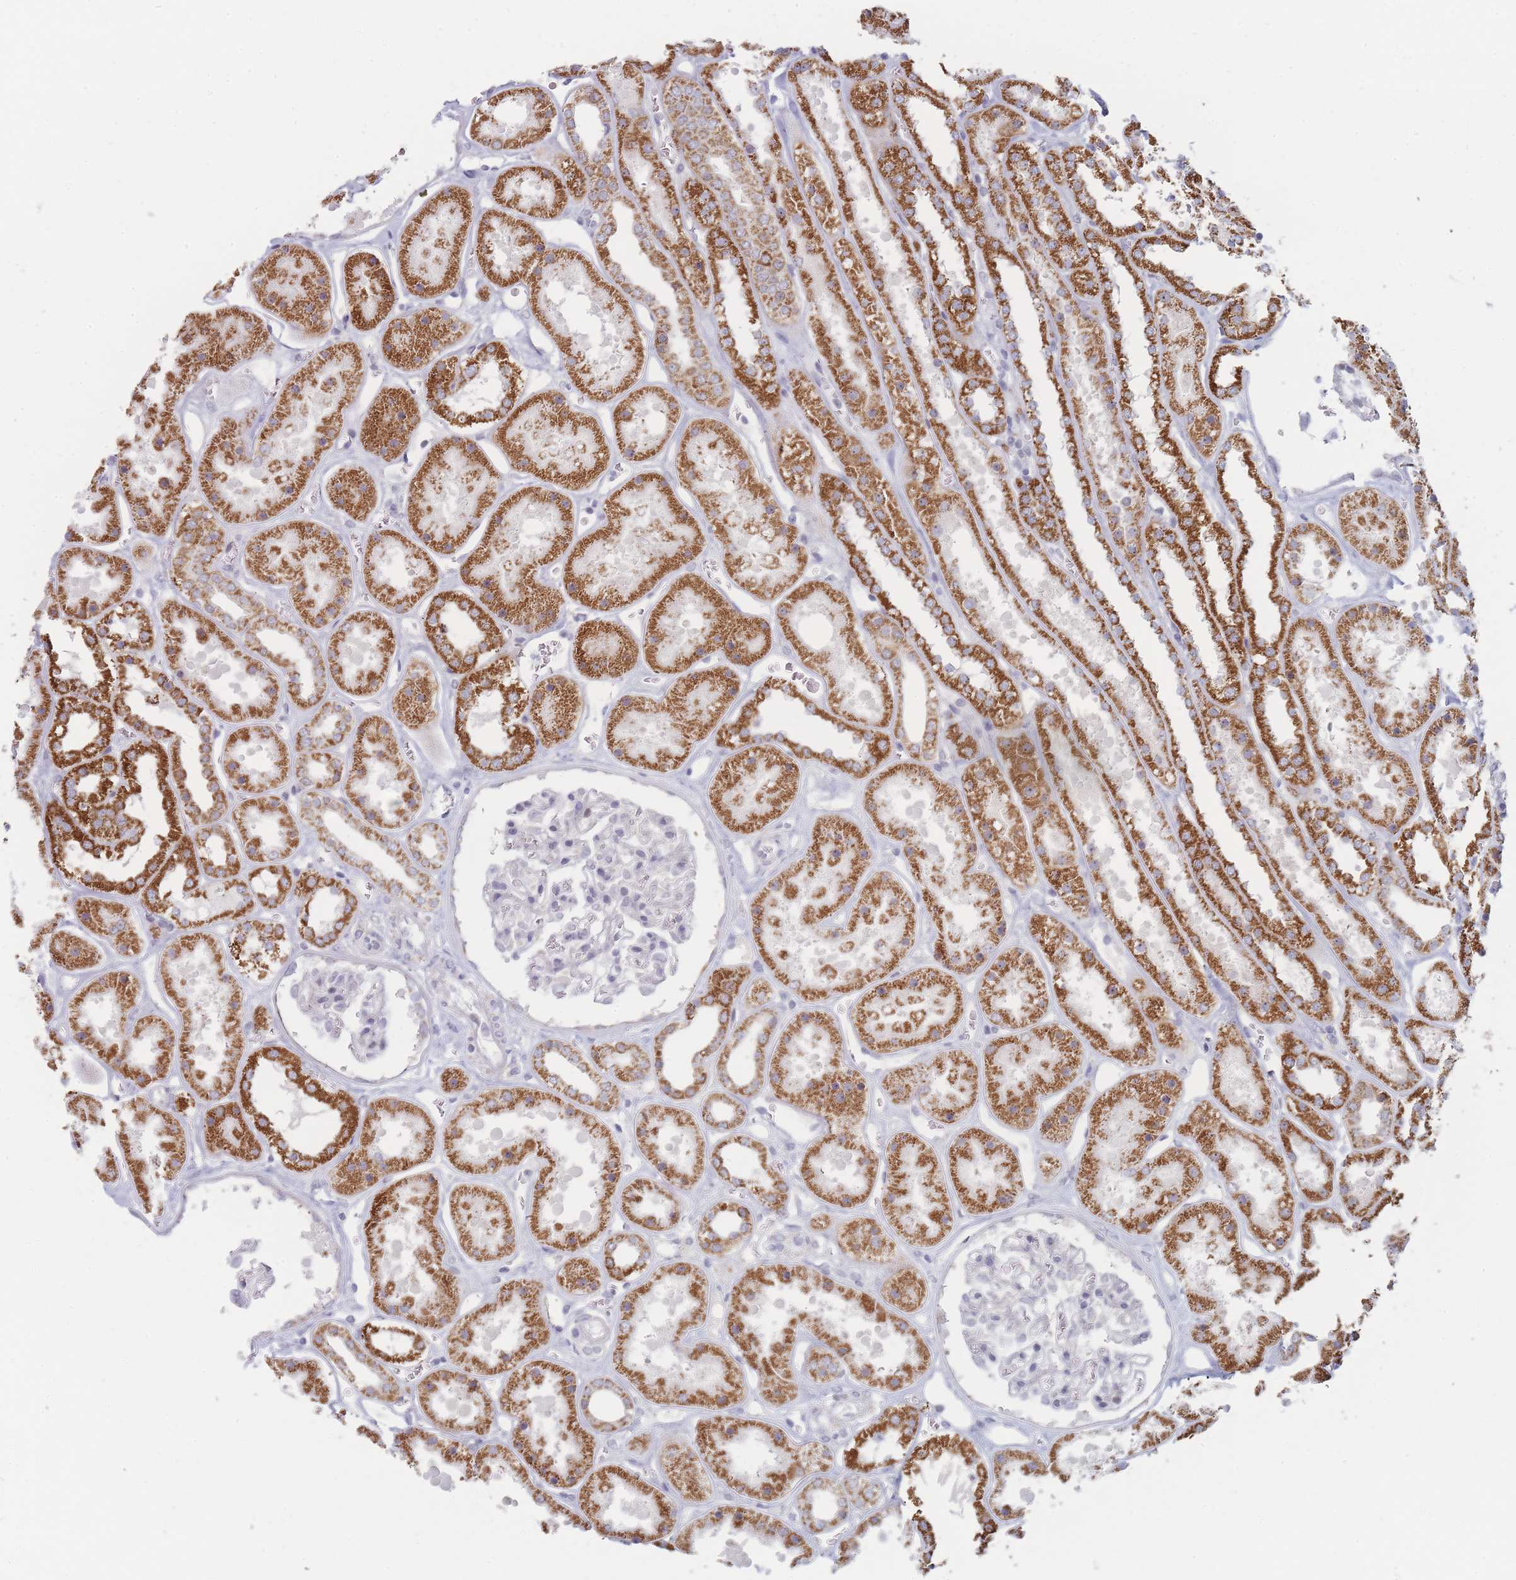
{"staining": {"intensity": "negative", "quantity": "none", "location": "none"}, "tissue": "kidney", "cell_type": "Cells in glomeruli", "image_type": "normal", "snomed": [{"axis": "morphology", "description": "Normal tissue, NOS"}, {"axis": "topography", "description": "Kidney"}], "caption": "DAB immunohistochemical staining of normal human kidney reveals no significant expression in cells in glomeruli.", "gene": "RNF8", "patient": {"sex": "female", "age": 41}}